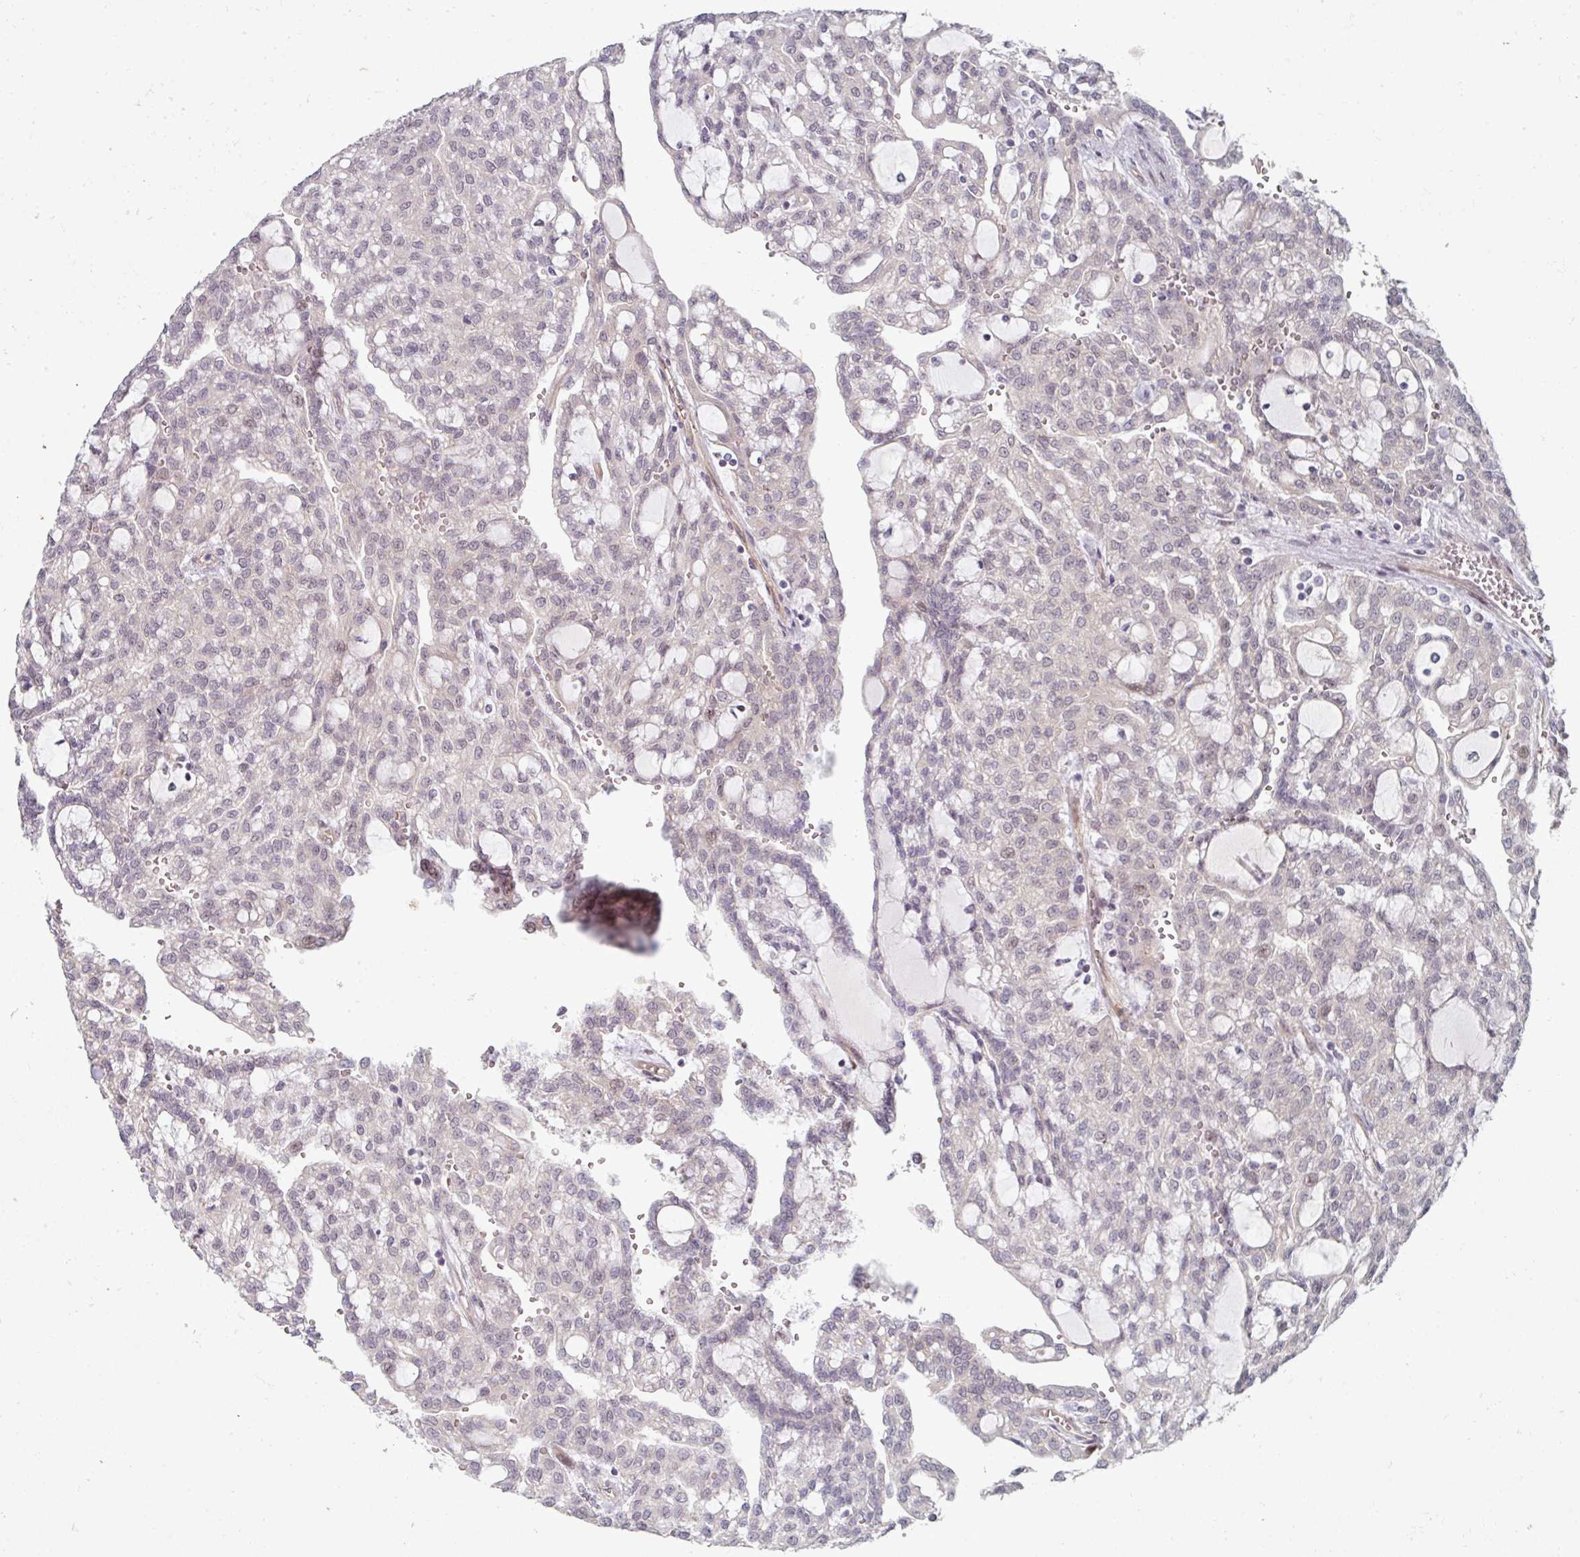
{"staining": {"intensity": "negative", "quantity": "none", "location": "none"}, "tissue": "renal cancer", "cell_type": "Tumor cells", "image_type": "cancer", "snomed": [{"axis": "morphology", "description": "Adenocarcinoma, NOS"}, {"axis": "topography", "description": "Kidney"}], "caption": "Immunohistochemical staining of human renal cancer shows no significant staining in tumor cells.", "gene": "TMCC1", "patient": {"sex": "male", "age": 63}}